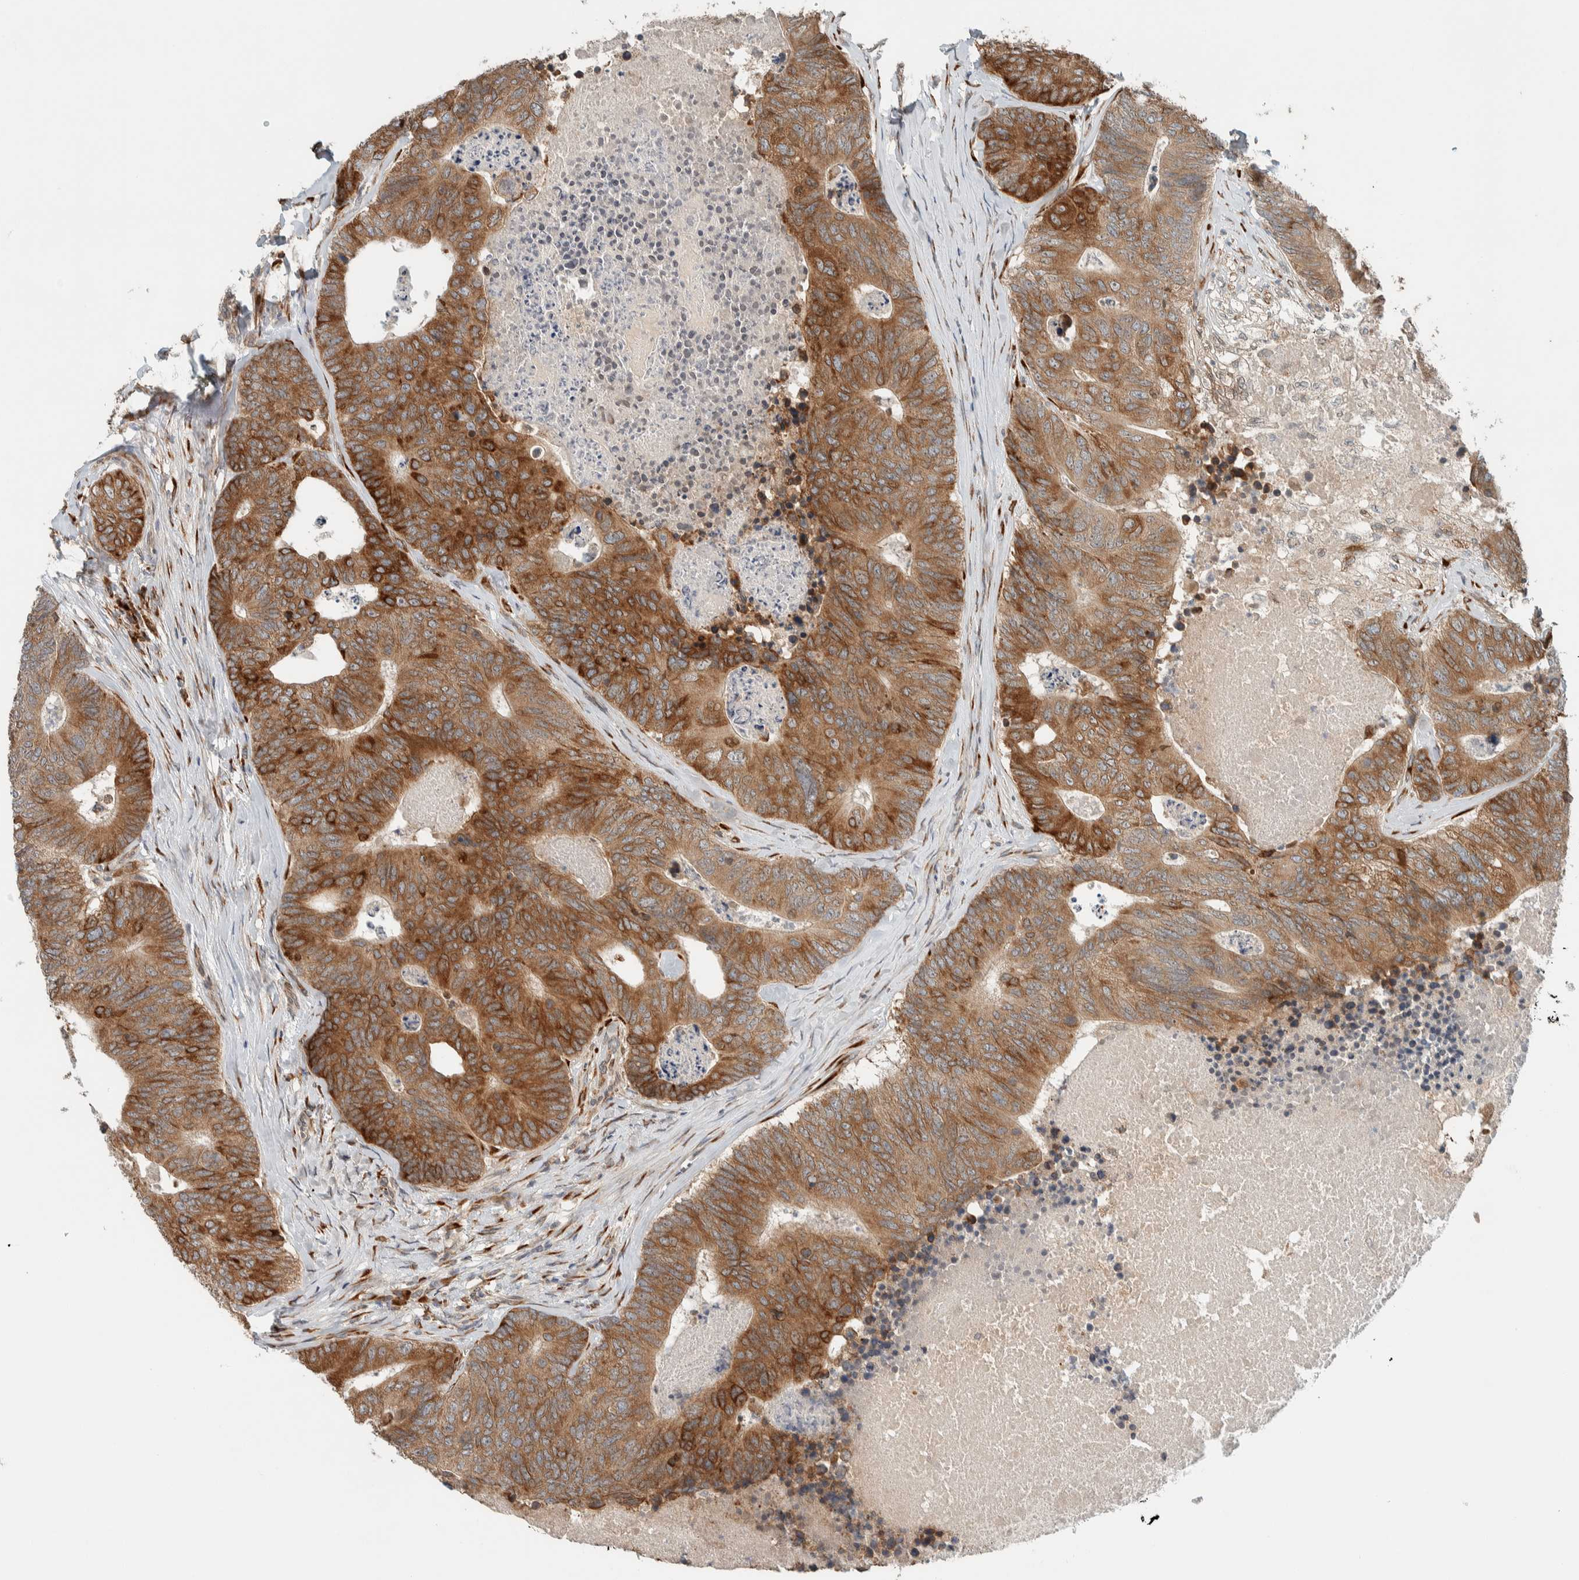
{"staining": {"intensity": "moderate", "quantity": ">75%", "location": "cytoplasmic/membranous"}, "tissue": "colorectal cancer", "cell_type": "Tumor cells", "image_type": "cancer", "snomed": [{"axis": "morphology", "description": "Adenocarcinoma, NOS"}, {"axis": "topography", "description": "Colon"}], "caption": "A histopathology image showing moderate cytoplasmic/membranous staining in approximately >75% of tumor cells in colorectal cancer (adenocarcinoma), as visualized by brown immunohistochemical staining.", "gene": "CTBP2", "patient": {"sex": "female", "age": 67}}